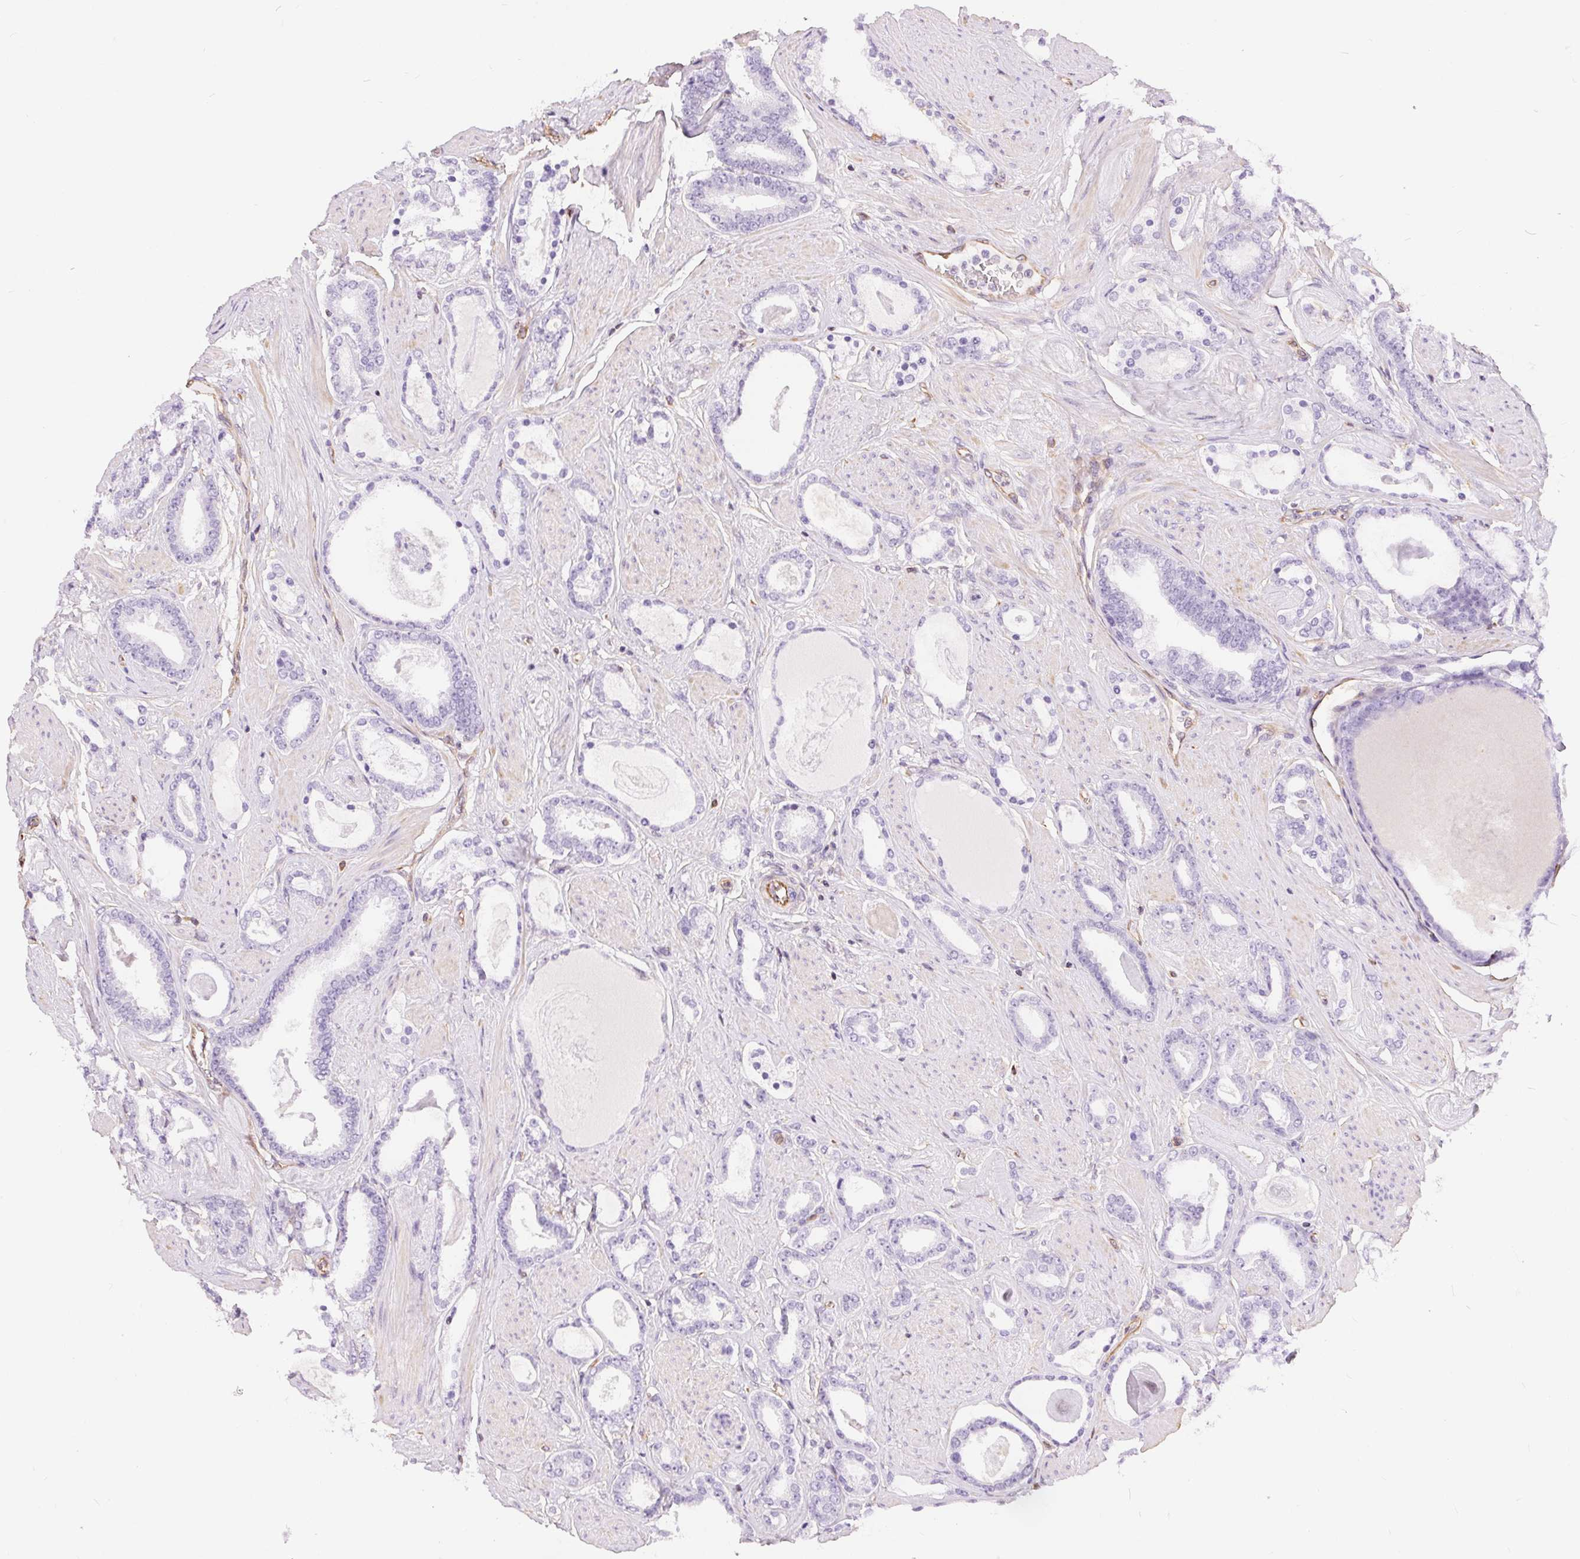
{"staining": {"intensity": "negative", "quantity": "none", "location": "none"}, "tissue": "prostate cancer", "cell_type": "Tumor cells", "image_type": "cancer", "snomed": [{"axis": "morphology", "description": "Adenocarcinoma, High grade"}, {"axis": "topography", "description": "Prostate"}], "caption": "A micrograph of human prostate high-grade adenocarcinoma is negative for staining in tumor cells.", "gene": "GFAP", "patient": {"sex": "male", "age": 63}}